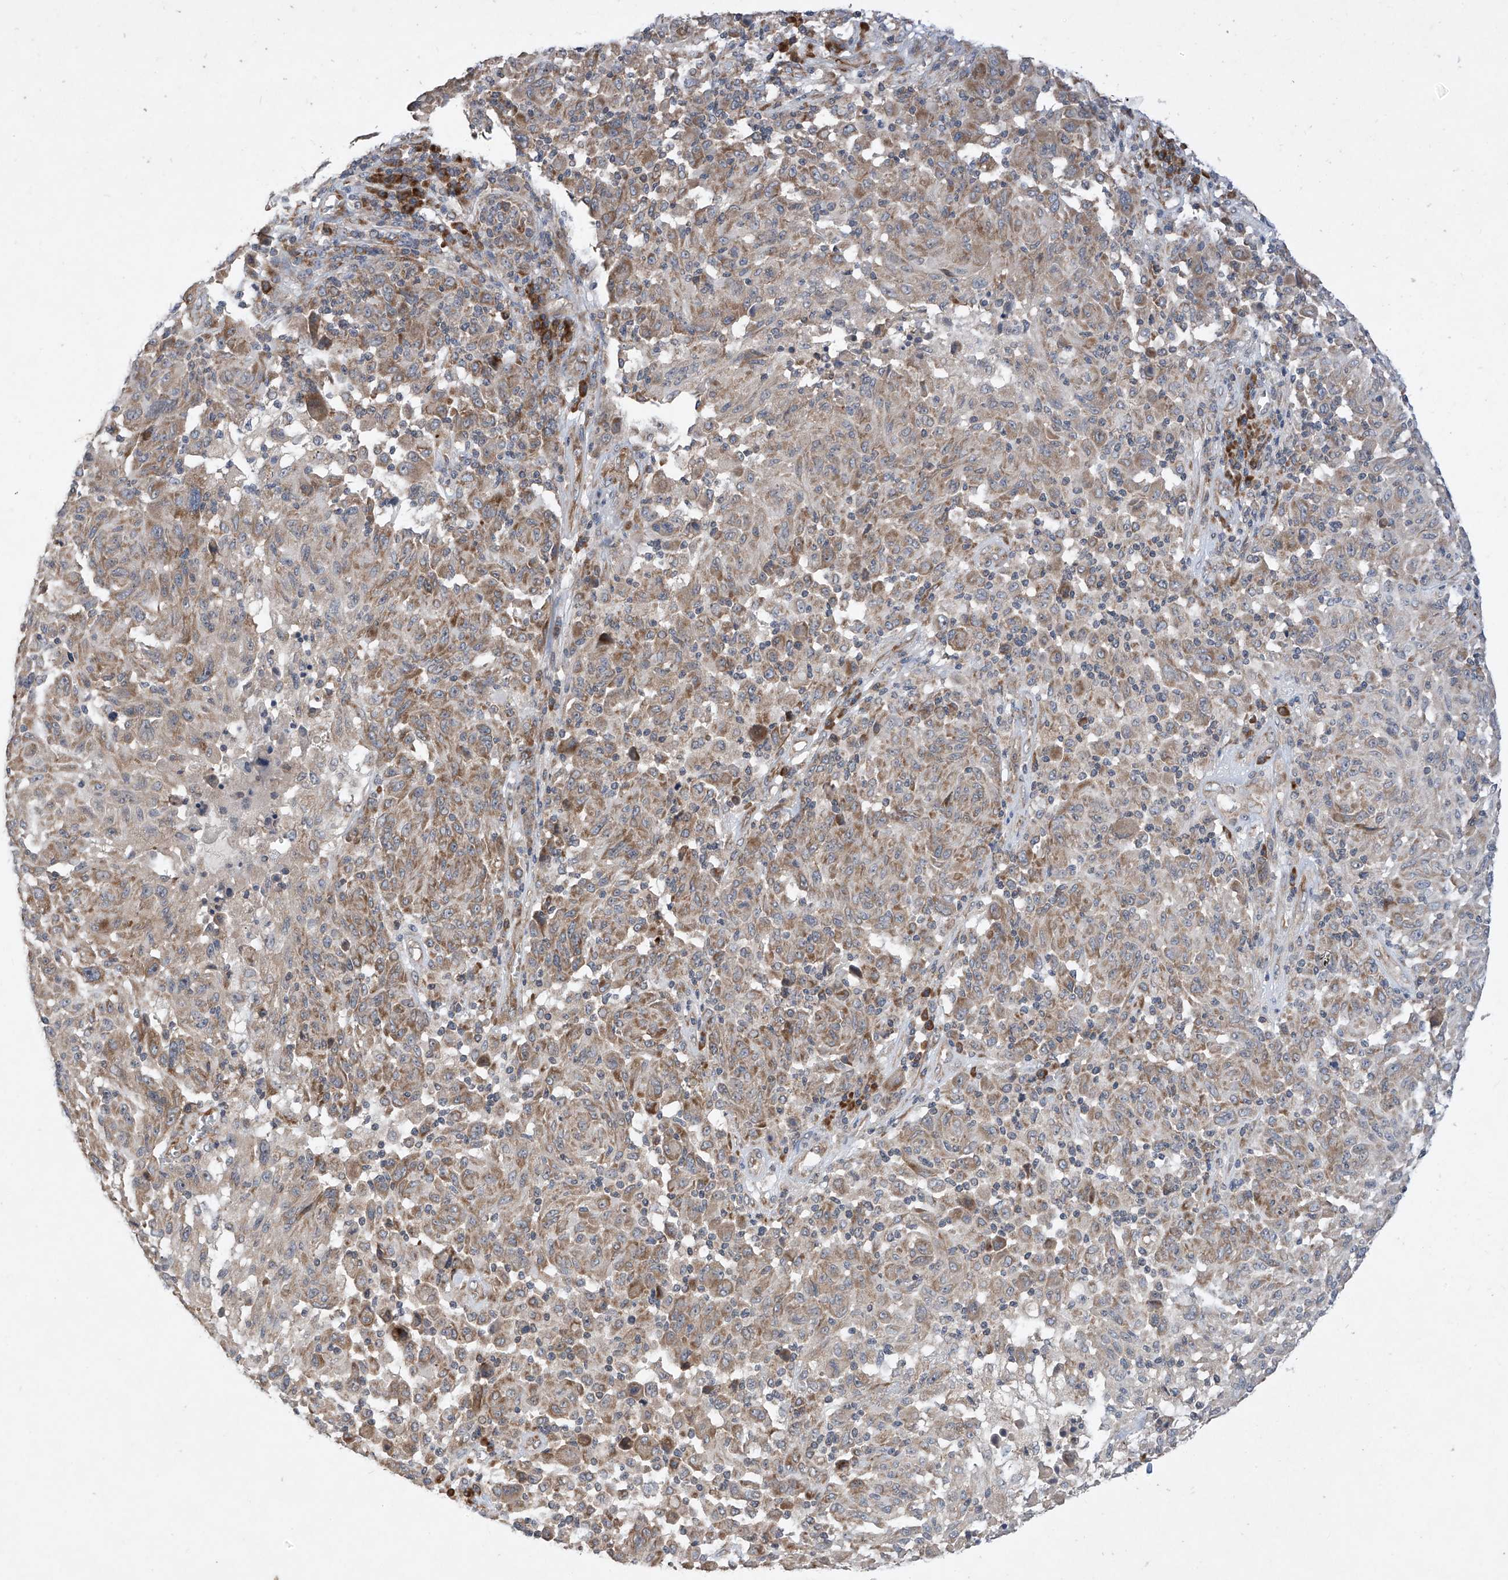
{"staining": {"intensity": "moderate", "quantity": ">75%", "location": "cytoplasmic/membranous"}, "tissue": "melanoma", "cell_type": "Tumor cells", "image_type": "cancer", "snomed": [{"axis": "morphology", "description": "Malignant melanoma, NOS"}, {"axis": "topography", "description": "Skin"}], "caption": "This histopathology image exhibits immunohistochemistry staining of human malignant melanoma, with medium moderate cytoplasmic/membranous positivity in about >75% of tumor cells.", "gene": "RPL34", "patient": {"sex": "male", "age": 53}}